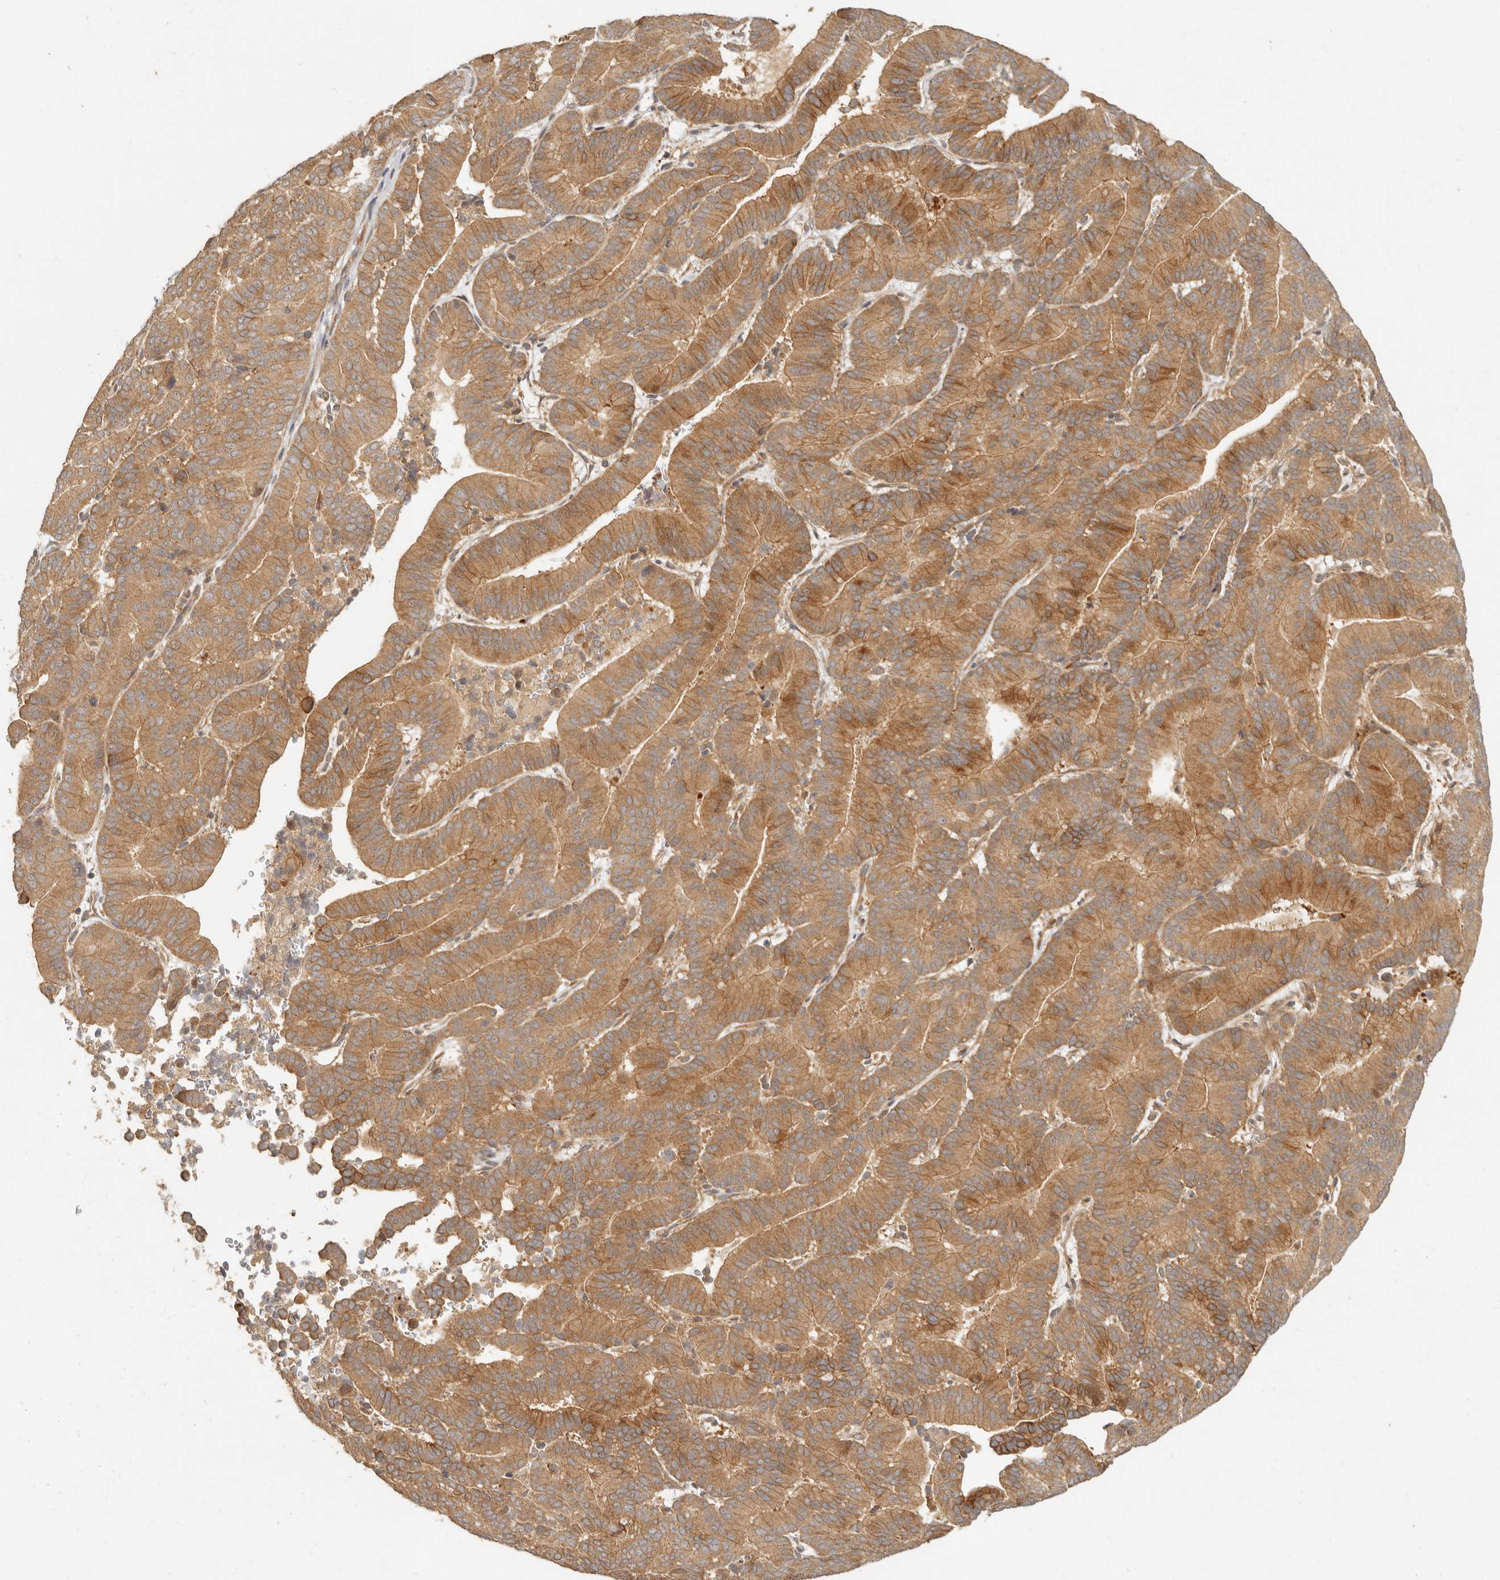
{"staining": {"intensity": "moderate", "quantity": ">75%", "location": "cytoplasmic/membranous"}, "tissue": "liver cancer", "cell_type": "Tumor cells", "image_type": "cancer", "snomed": [{"axis": "morphology", "description": "Cholangiocarcinoma"}, {"axis": "topography", "description": "Liver"}], "caption": "IHC (DAB (3,3'-diaminobenzidine)) staining of human liver cholangiocarcinoma exhibits moderate cytoplasmic/membranous protein expression in about >75% of tumor cells.", "gene": "VIPR1", "patient": {"sex": "female", "age": 75}}